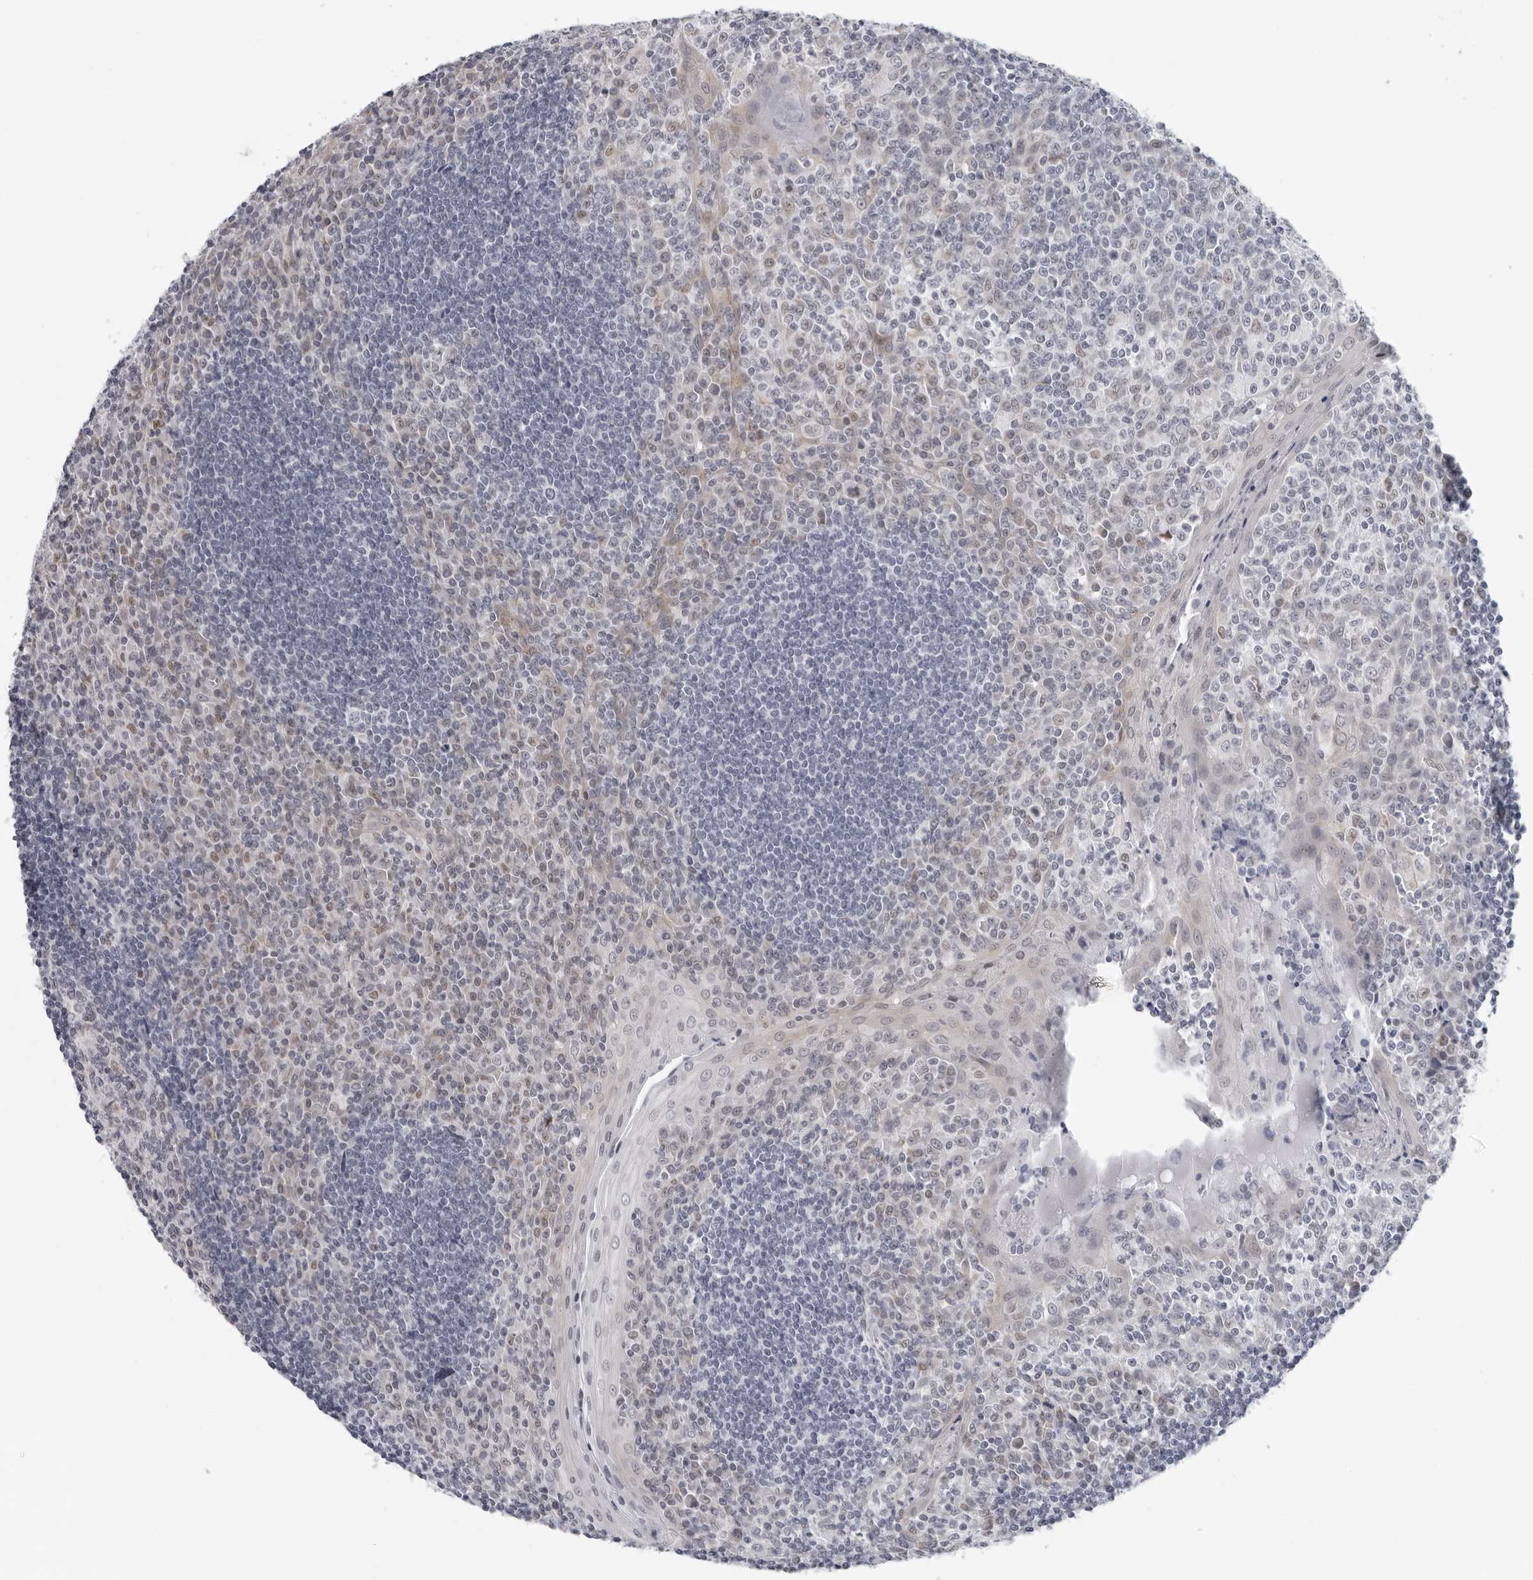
{"staining": {"intensity": "negative", "quantity": "none", "location": "none"}, "tissue": "tonsil", "cell_type": "Germinal center cells", "image_type": "normal", "snomed": [{"axis": "morphology", "description": "Normal tissue, NOS"}, {"axis": "topography", "description": "Tonsil"}], "caption": "Germinal center cells show no significant staining in benign tonsil. (DAB immunohistochemistry (IHC) with hematoxylin counter stain).", "gene": "CPT2", "patient": {"sex": "male", "age": 27}}